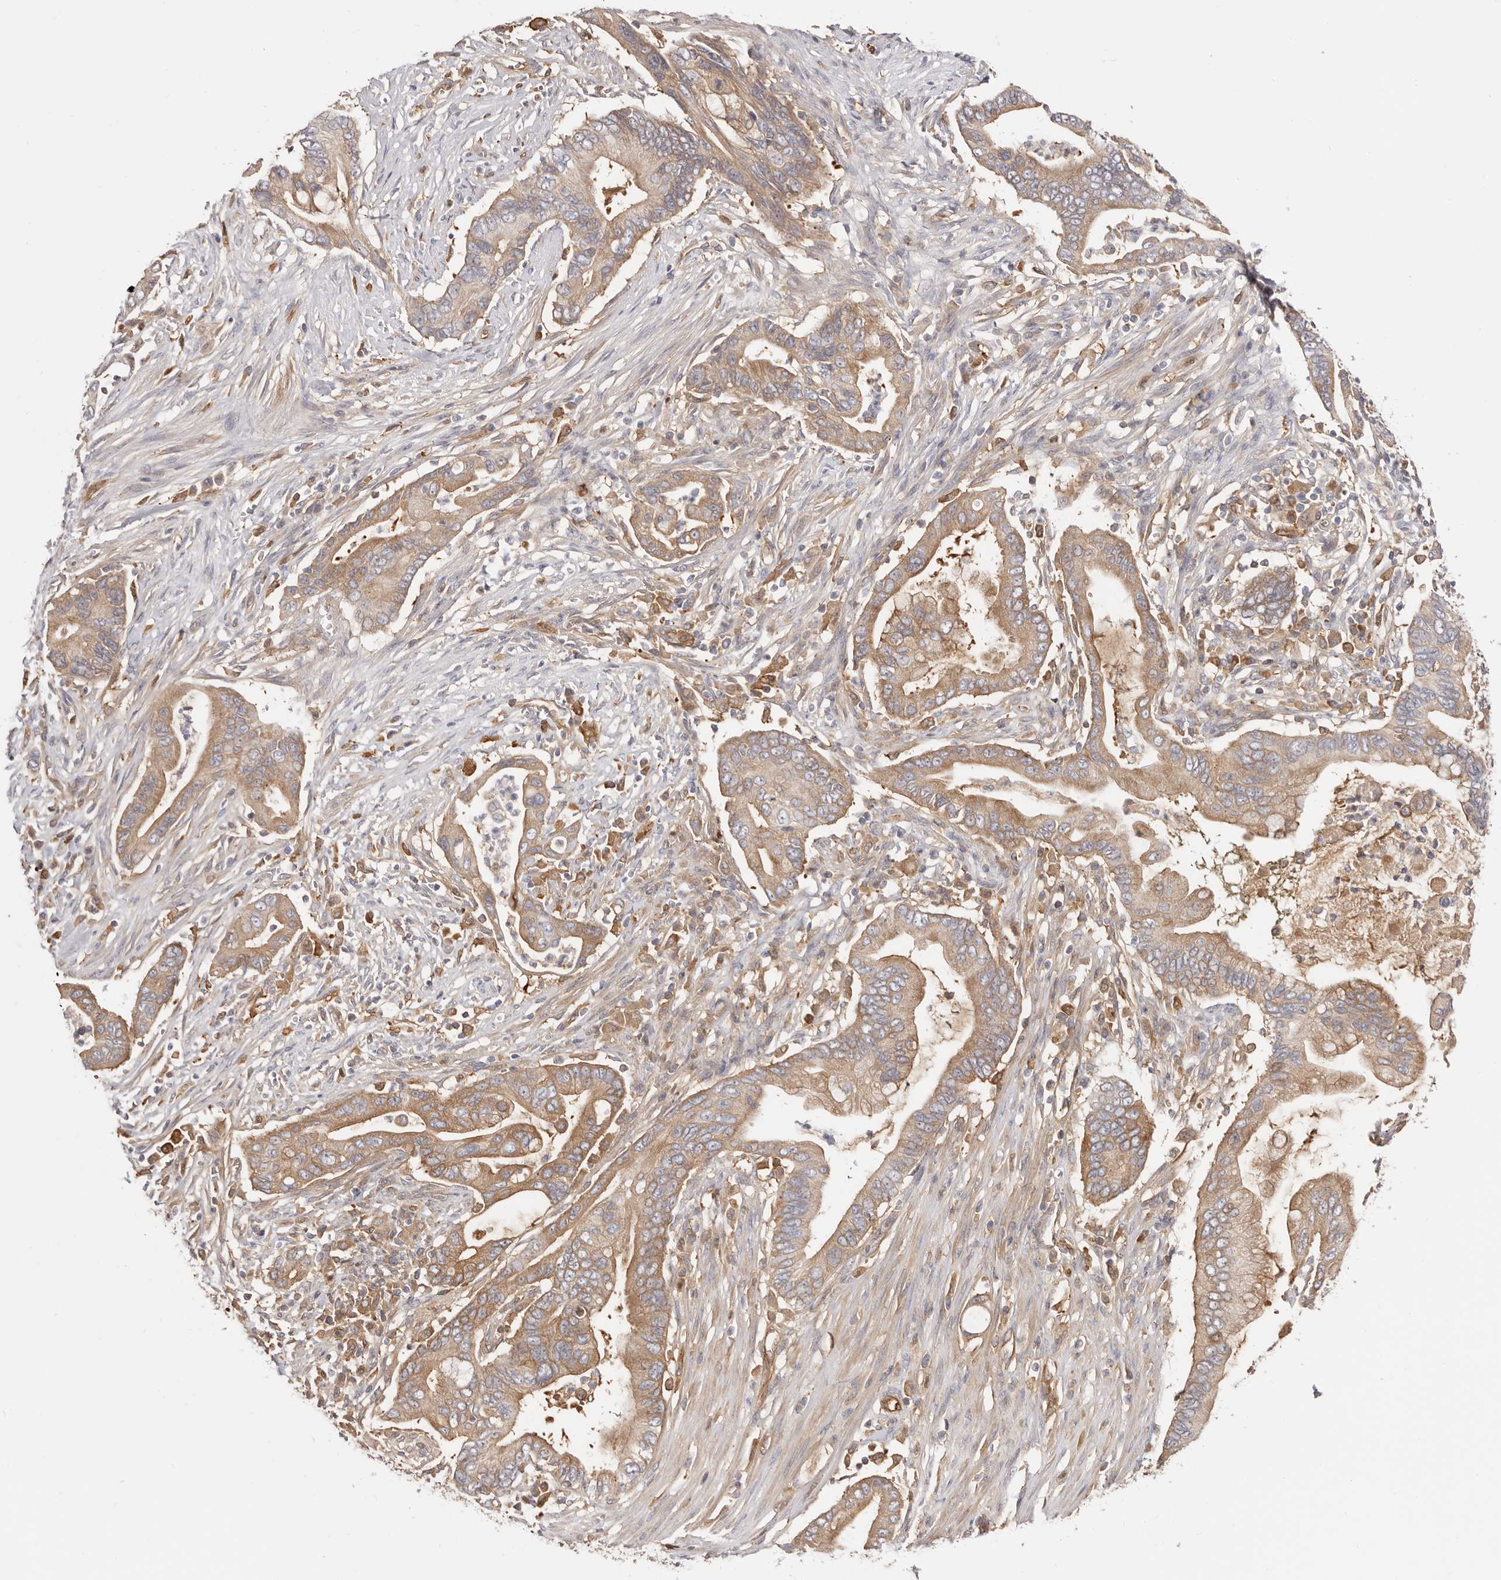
{"staining": {"intensity": "moderate", "quantity": ">75%", "location": "cytoplasmic/membranous"}, "tissue": "pancreatic cancer", "cell_type": "Tumor cells", "image_type": "cancer", "snomed": [{"axis": "morphology", "description": "Adenocarcinoma, NOS"}, {"axis": "topography", "description": "Pancreas"}], "caption": "Immunohistochemistry histopathology image of adenocarcinoma (pancreatic) stained for a protein (brown), which exhibits medium levels of moderate cytoplasmic/membranous staining in approximately >75% of tumor cells.", "gene": "LAP3", "patient": {"sex": "male", "age": 78}}